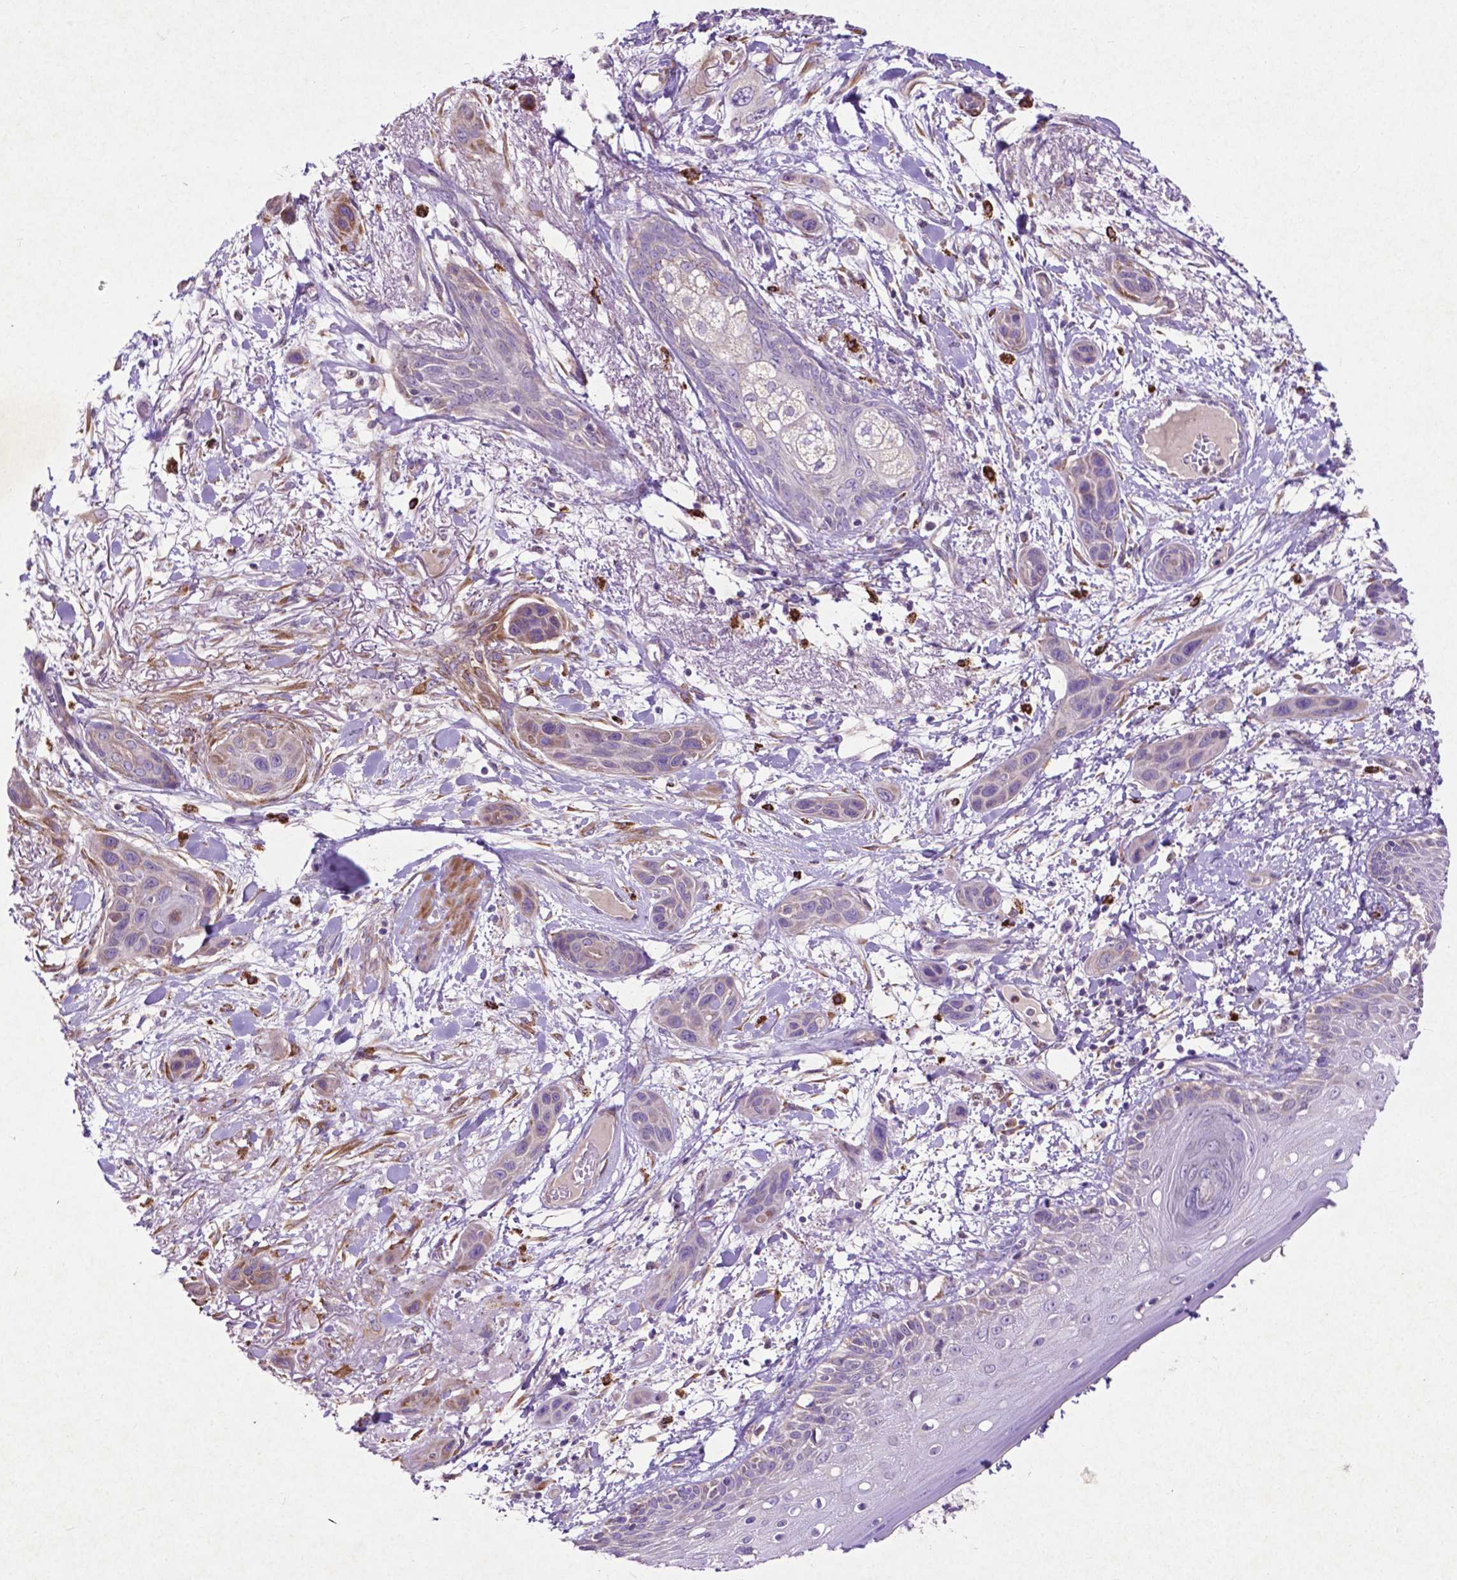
{"staining": {"intensity": "weak", "quantity": "<25%", "location": "cytoplasmic/membranous"}, "tissue": "skin cancer", "cell_type": "Tumor cells", "image_type": "cancer", "snomed": [{"axis": "morphology", "description": "Squamous cell carcinoma, NOS"}, {"axis": "topography", "description": "Skin"}], "caption": "Human skin cancer stained for a protein using immunohistochemistry exhibits no staining in tumor cells.", "gene": "THEGL", "patient": {"sex": "male", "age": 79}}